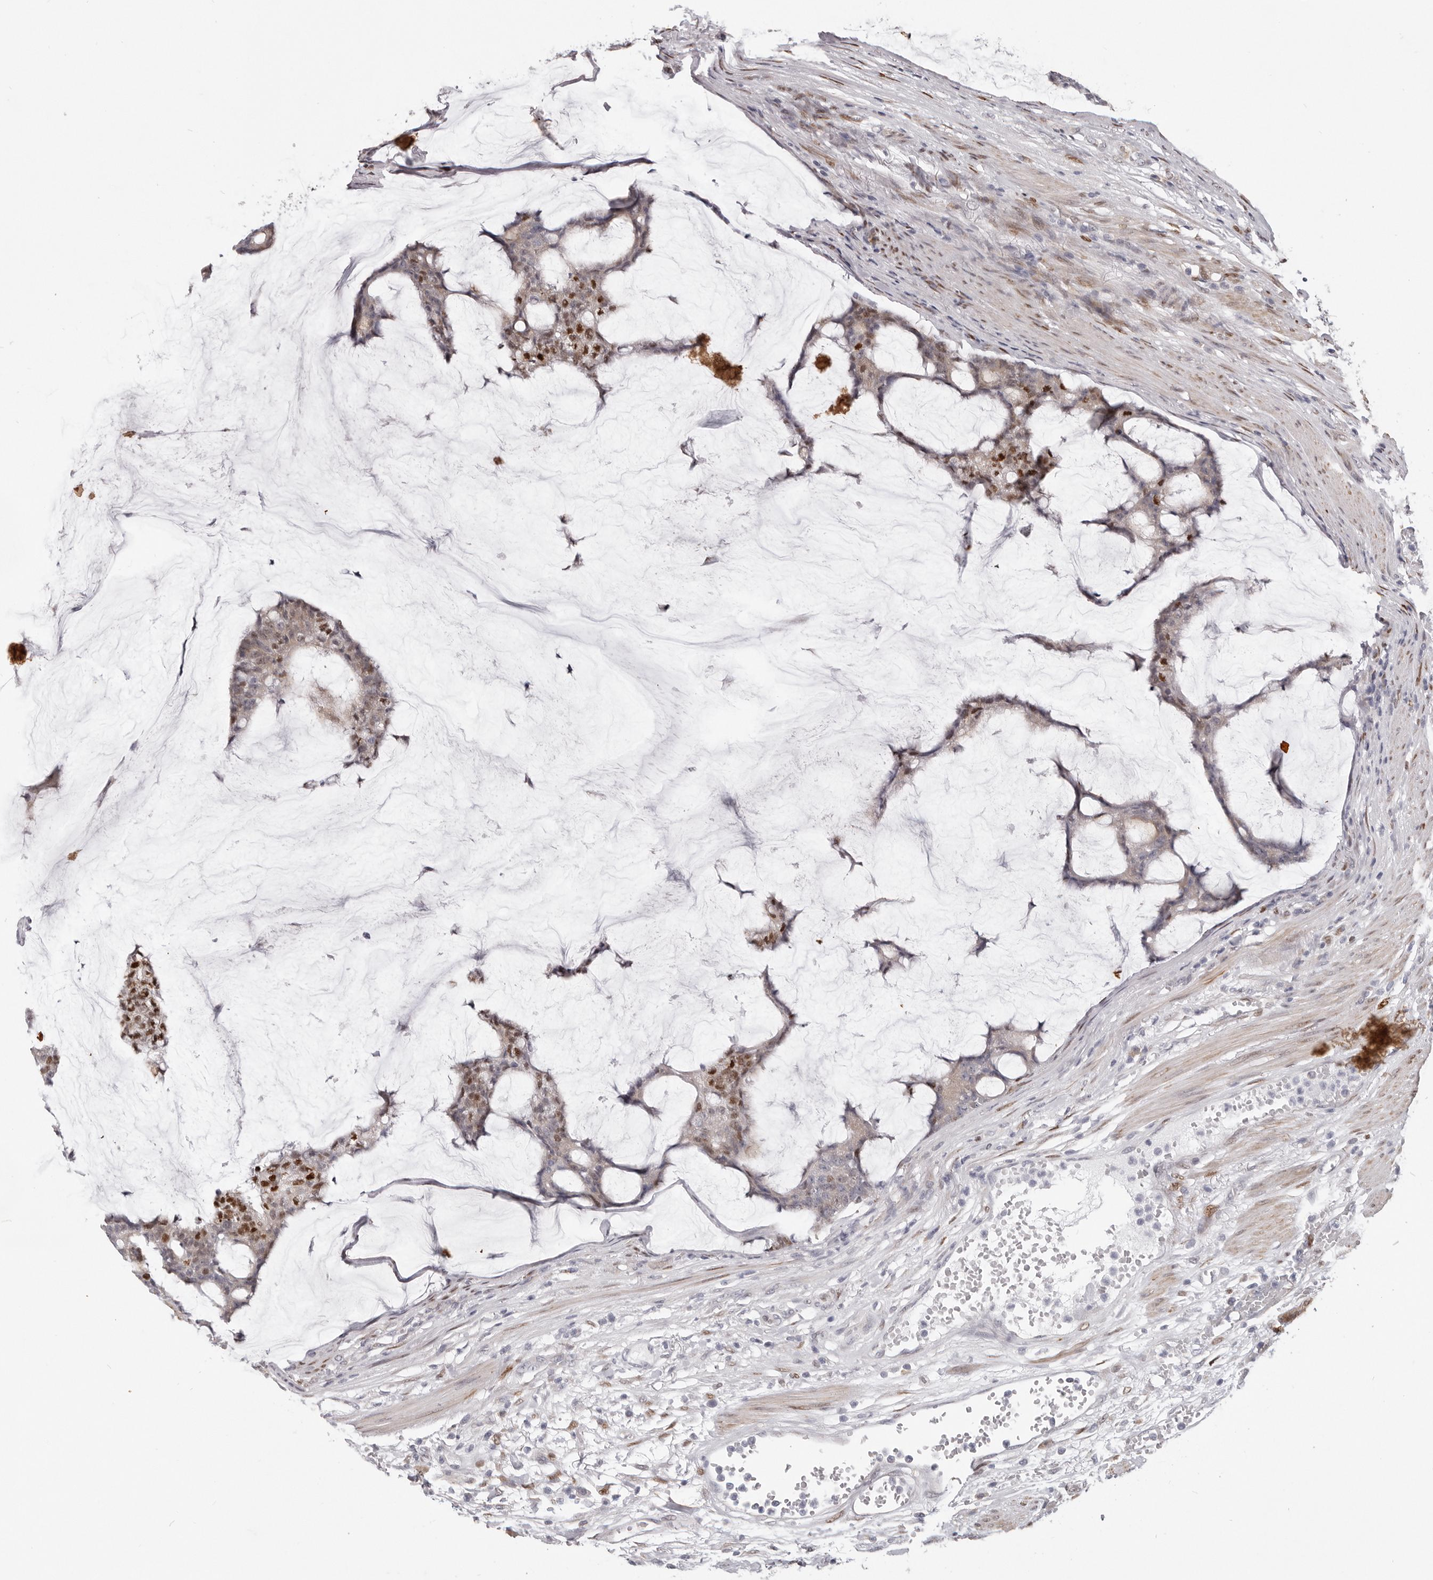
{"staining": {"intensity": "moderate", "quantity": "<25%", "location": "nuclear"}, "tissue": "colorectal cancer", "cell_type": "Tumor cells", "image_type": "cancer", "snomed": [{"axis": "morphology", "description": "Adenocarcinoma, NOS"}, {"axis": "topography", "description": "Colon"}], "caption": "Protein staining of colorectal cancer (adenocarcinoma) tissue exhibits moderate nuclear expression in approximately <25% of tumor cells.", "gene": "SRP19", "patient": {"sex": "female", "age": 84}}